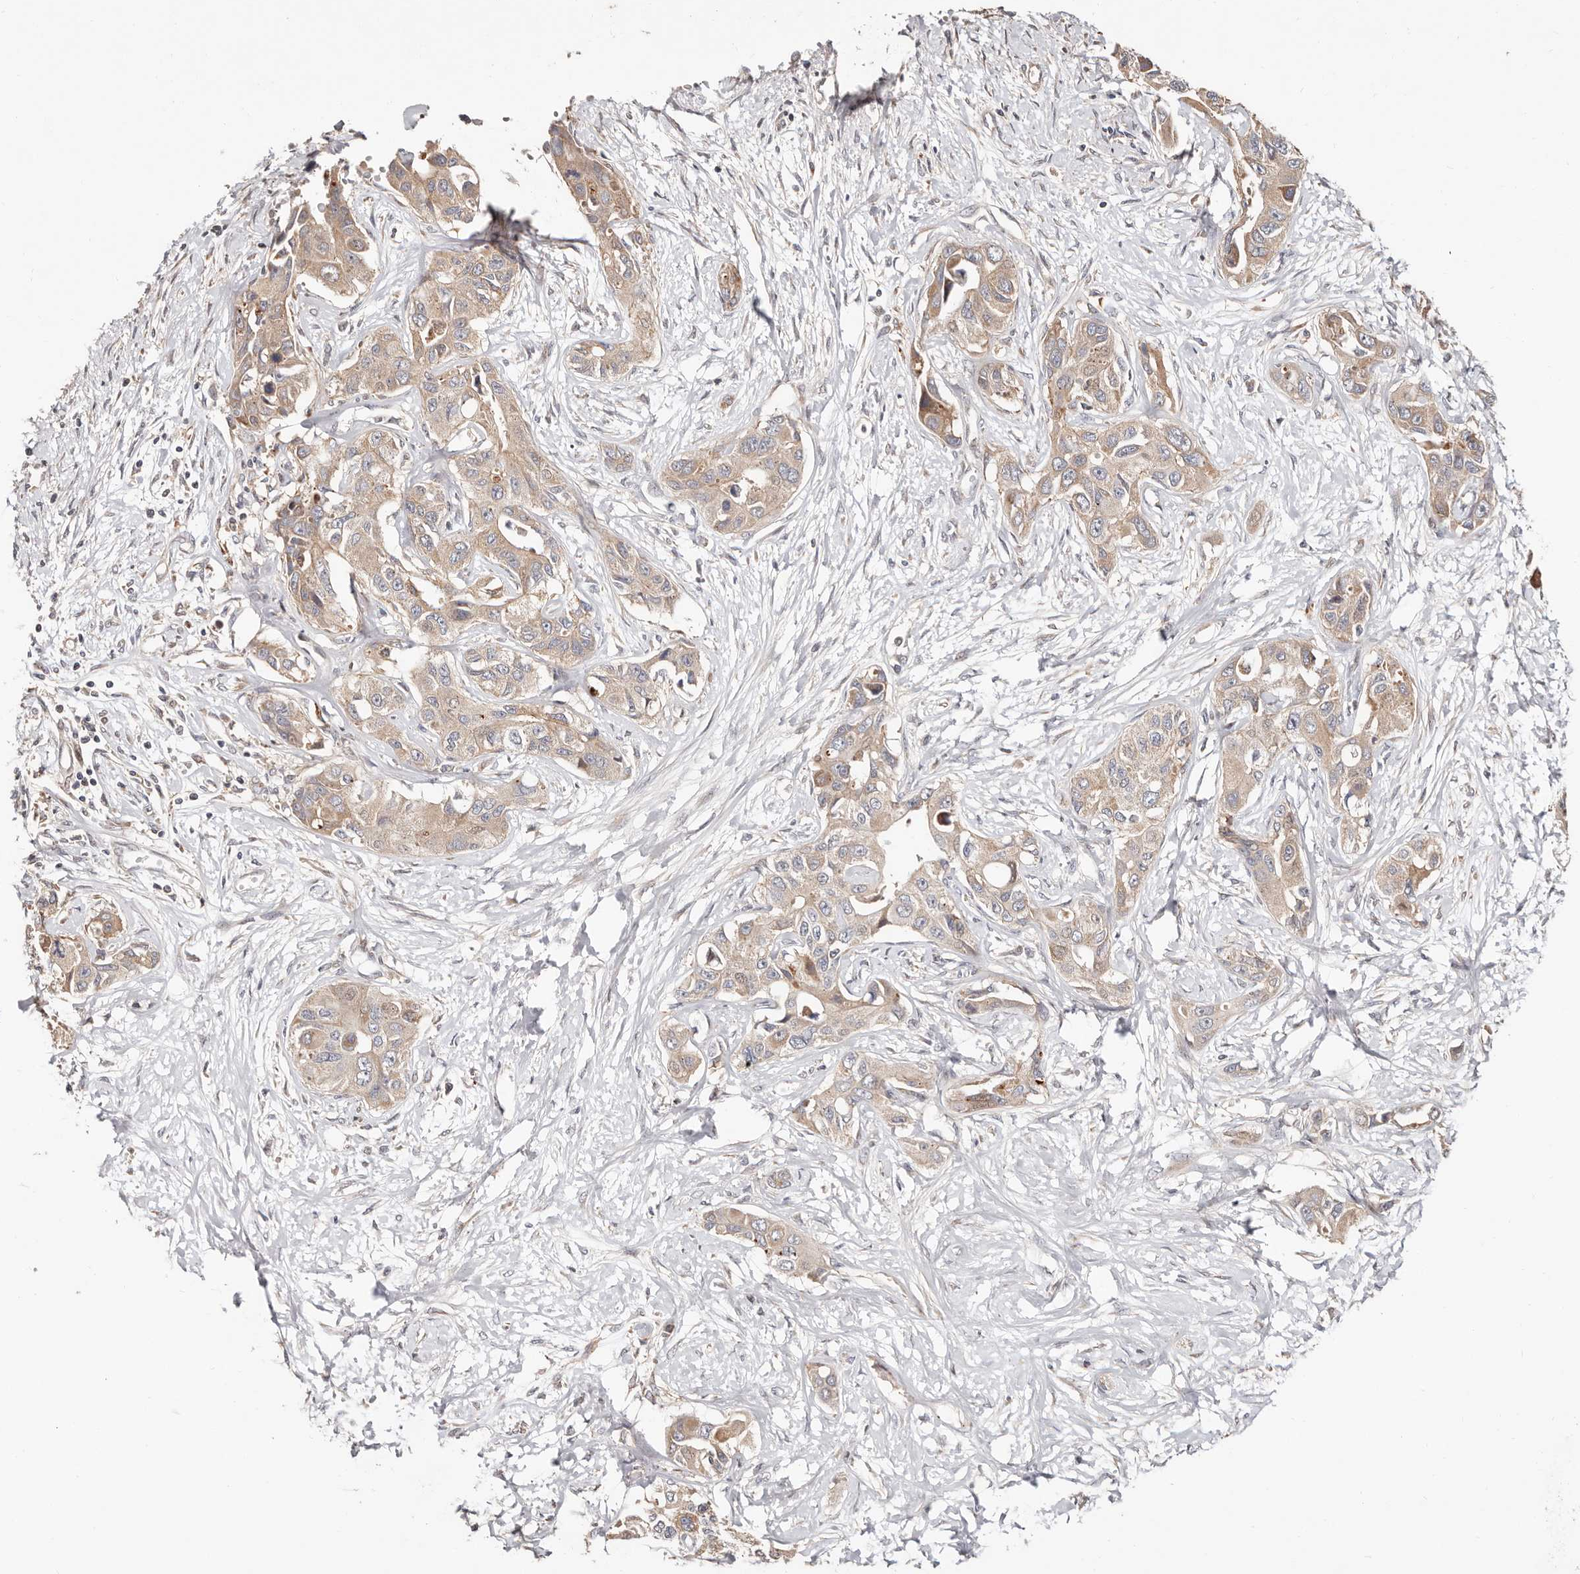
{"staining": {"intensity": "weak", "quantity": ">75%", "location": "cytoplasmic/membranous"}, "tissue": "liver cancer", "cell_type": "Tumor cells", "image_type": "cancer", "snomed": [{"axis": "morphology", "description": "Cholangiocarcinoma"}, {"axis": "topography", "description": "Liver"}], "caption": "An immunohistochemistry (IHC) histopathology image of tumor tissue is shown. Protein staining in brown shows weak cytoplasmic/membranous positivity in liver cholangiocarcinoma within tumor cells. The staining was performed using DAB to visualize the protein expression in brown, while the nuclei were stained in blue with hematoxylin (Magnification: 20x).", "gene": "USP33", "patient": {"sex": "male", "age": 59}}